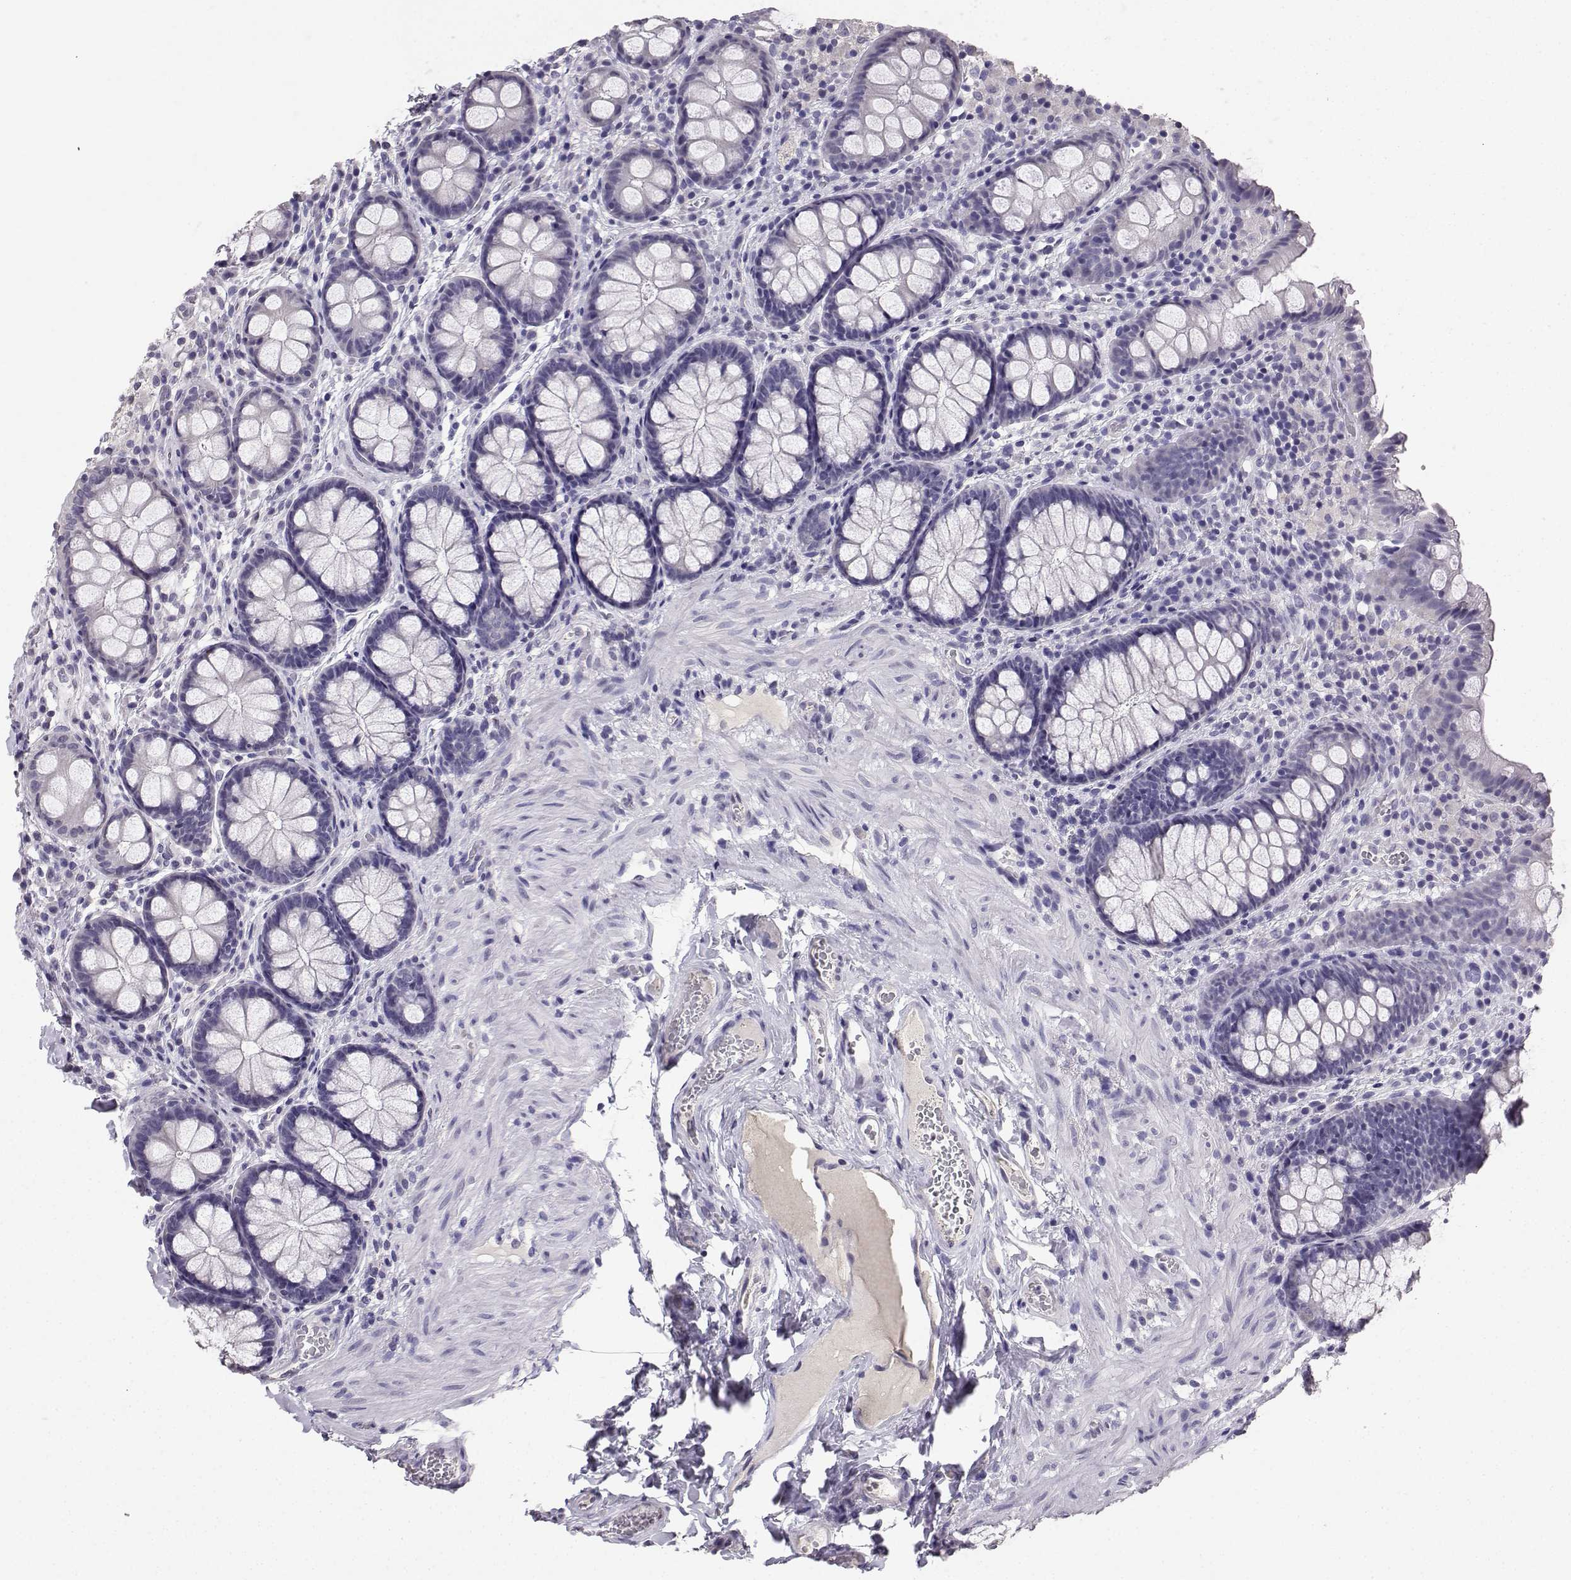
{"staining": {"intensity": "negative", "quantity": "none", "location": "none"}, "tissue": "colon", "cell_type": "Endothelial cells", "image_type": "normal", "snomed": [{"axis": "morphology", "description": "Normal tissue, NOS"}, {"axis": "topography", "description": "Colon"}], "caption": "Histopathology image shows no protein positivity in endothelial cells of benign colon.", "gene": "SPAG11A", "patient": {"sex": "female", "age": 86}}